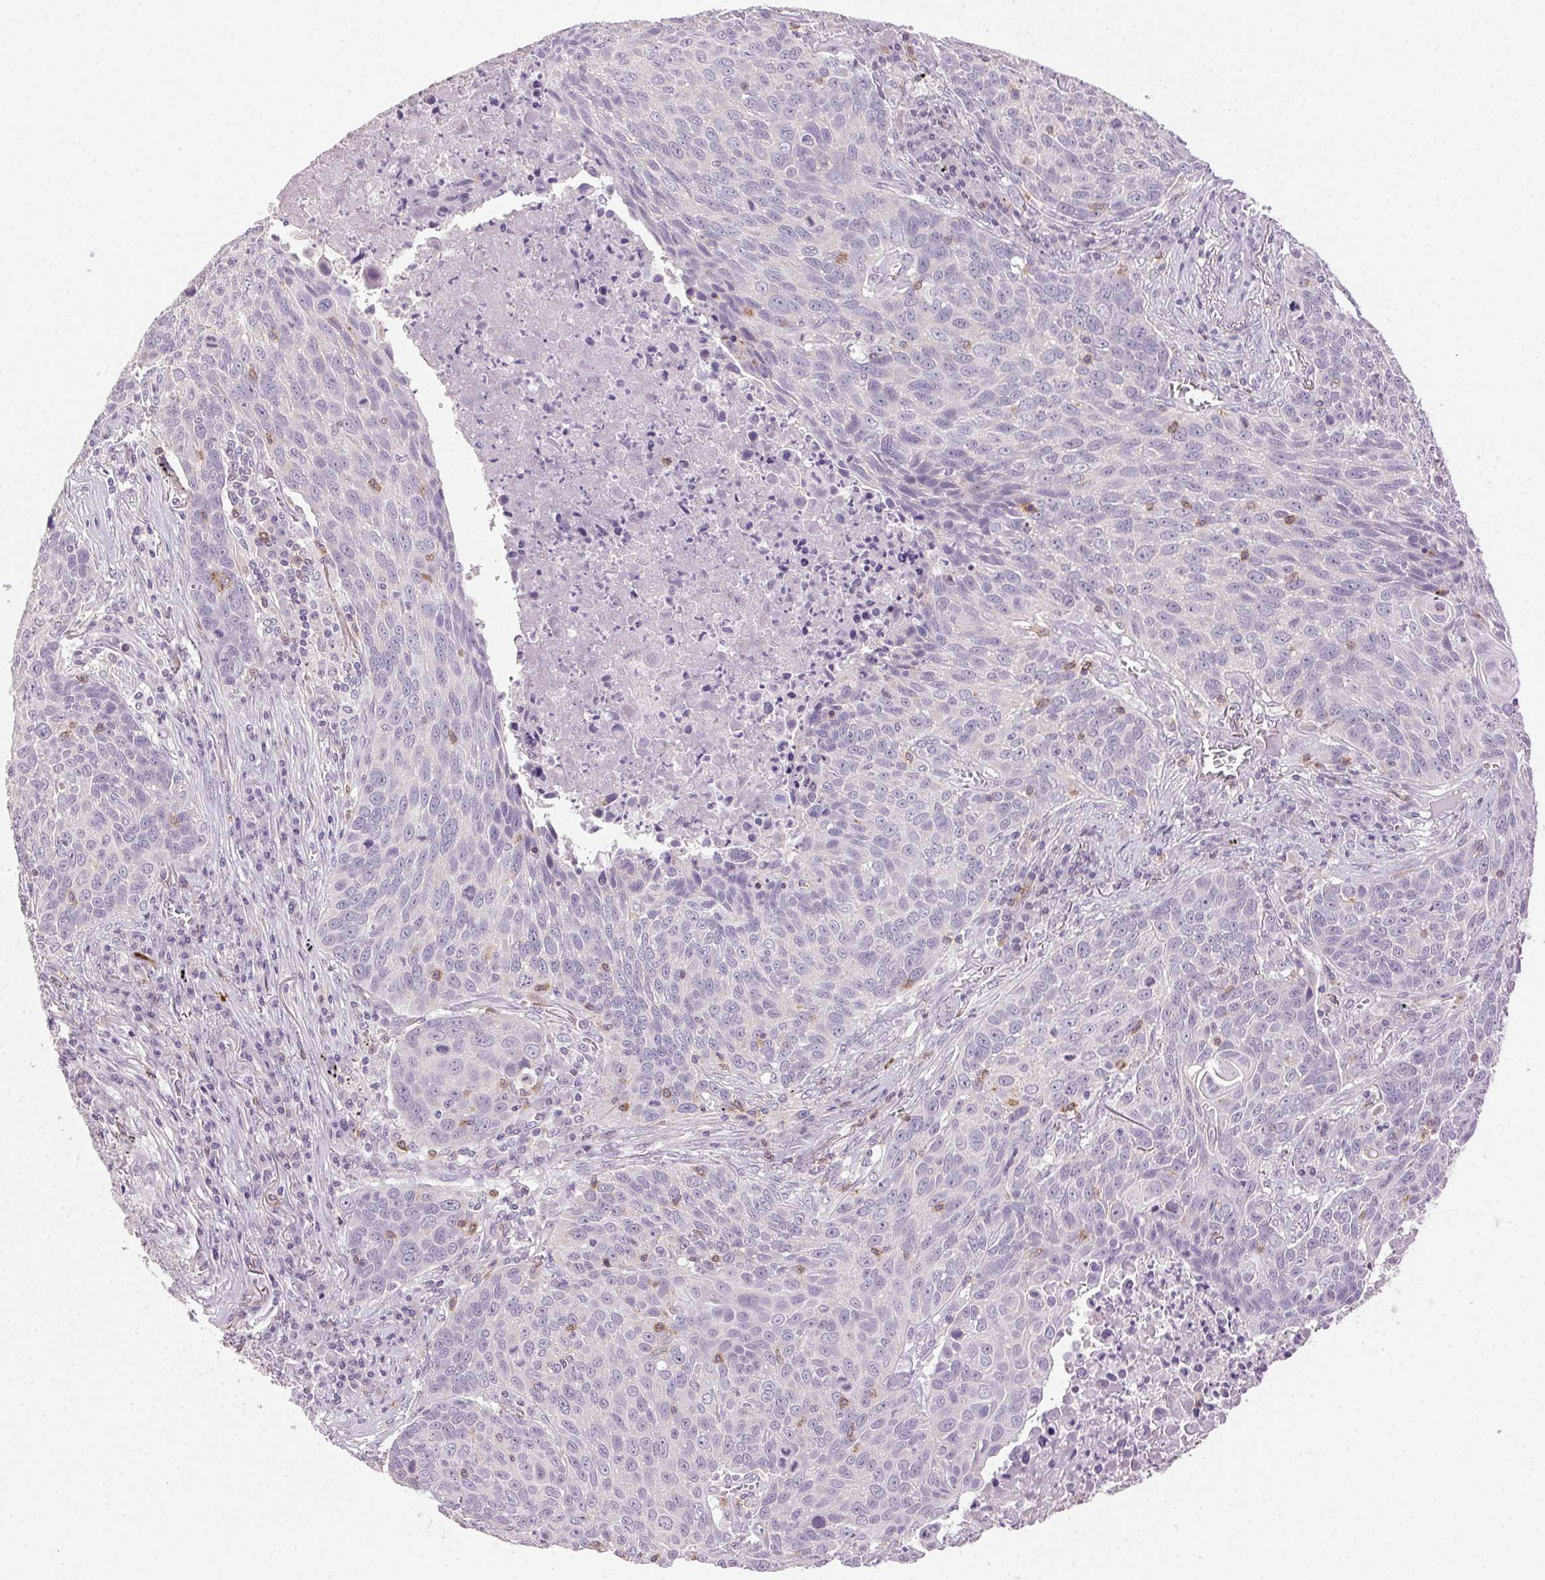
{"staining": {"intensity": "negative", "quantity": "none", "location": "none"}, "tissue": "lung cancer", "cell_type": "Tumor cells", "image_type": "cancer", "snomed": [{"axis": "morphology", "description": "Squamous cell carcinoma, NOS"}, {"axis": "topography", "description": "Lung"}], "caption": "Tumor cells are negative for protein expression in human squamous cell carcinoma (lung).", "gene": "AKAP5", "patient": {"sex": "male", "age": 78}}